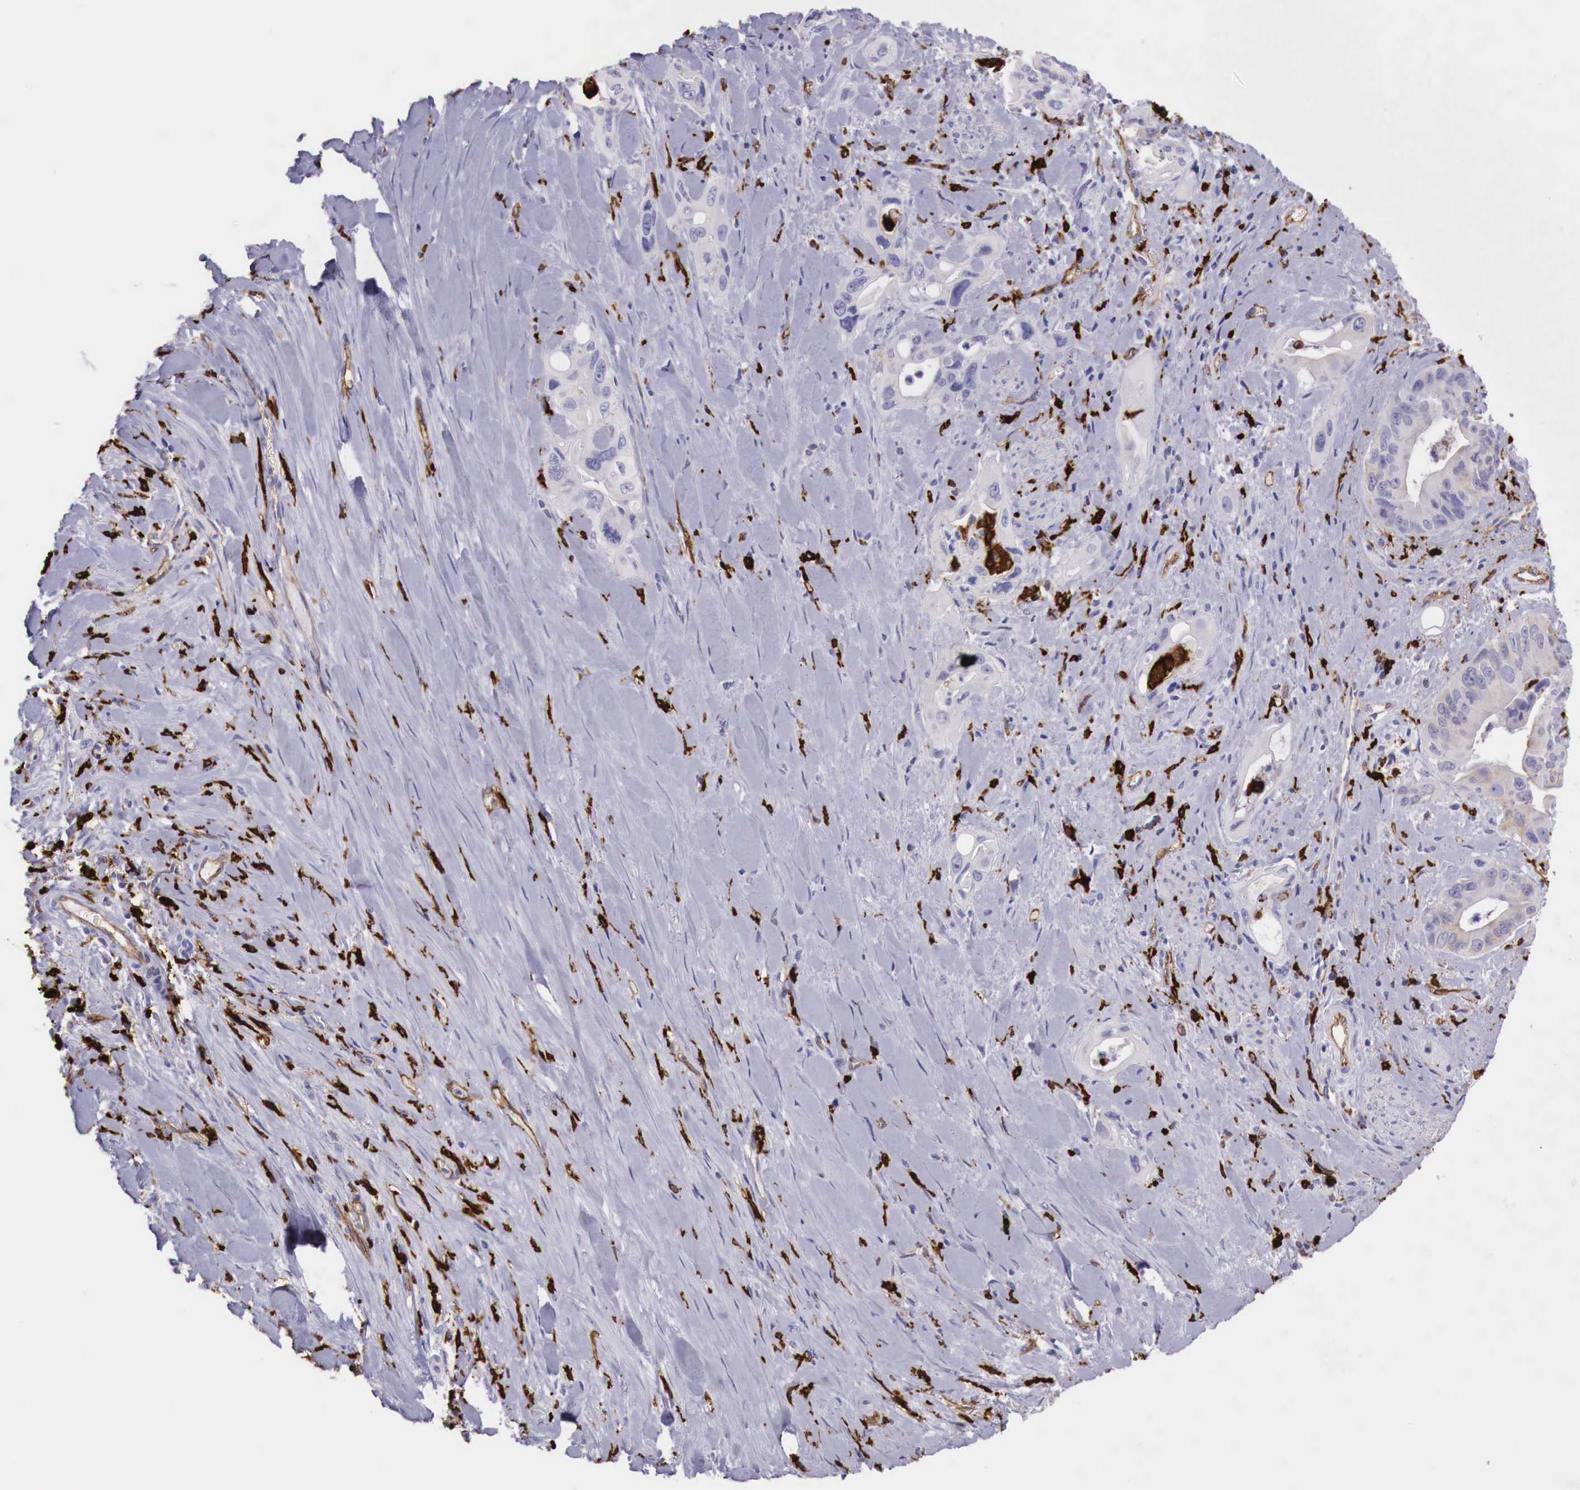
{"staining": {"intensity": "negative", "quantity": "none", "location": "none"}, "tissue": "pancreatic cancer", "cell_type": "Tumor cells", "image_type": "cancer", "snomed": [{"axis": "morphology", "description": "Adenocarcinoma, NOS"}, {"axis": "topography", "description": "Pancreas"}], "caption": "Immunohistochemistry of human pancreatic adenocarcinoma displays no positivity in tumor cells. Nuclei are stained in blue.", "gene": "MSR1", "patient": {"sex": "male", "age": 77}}